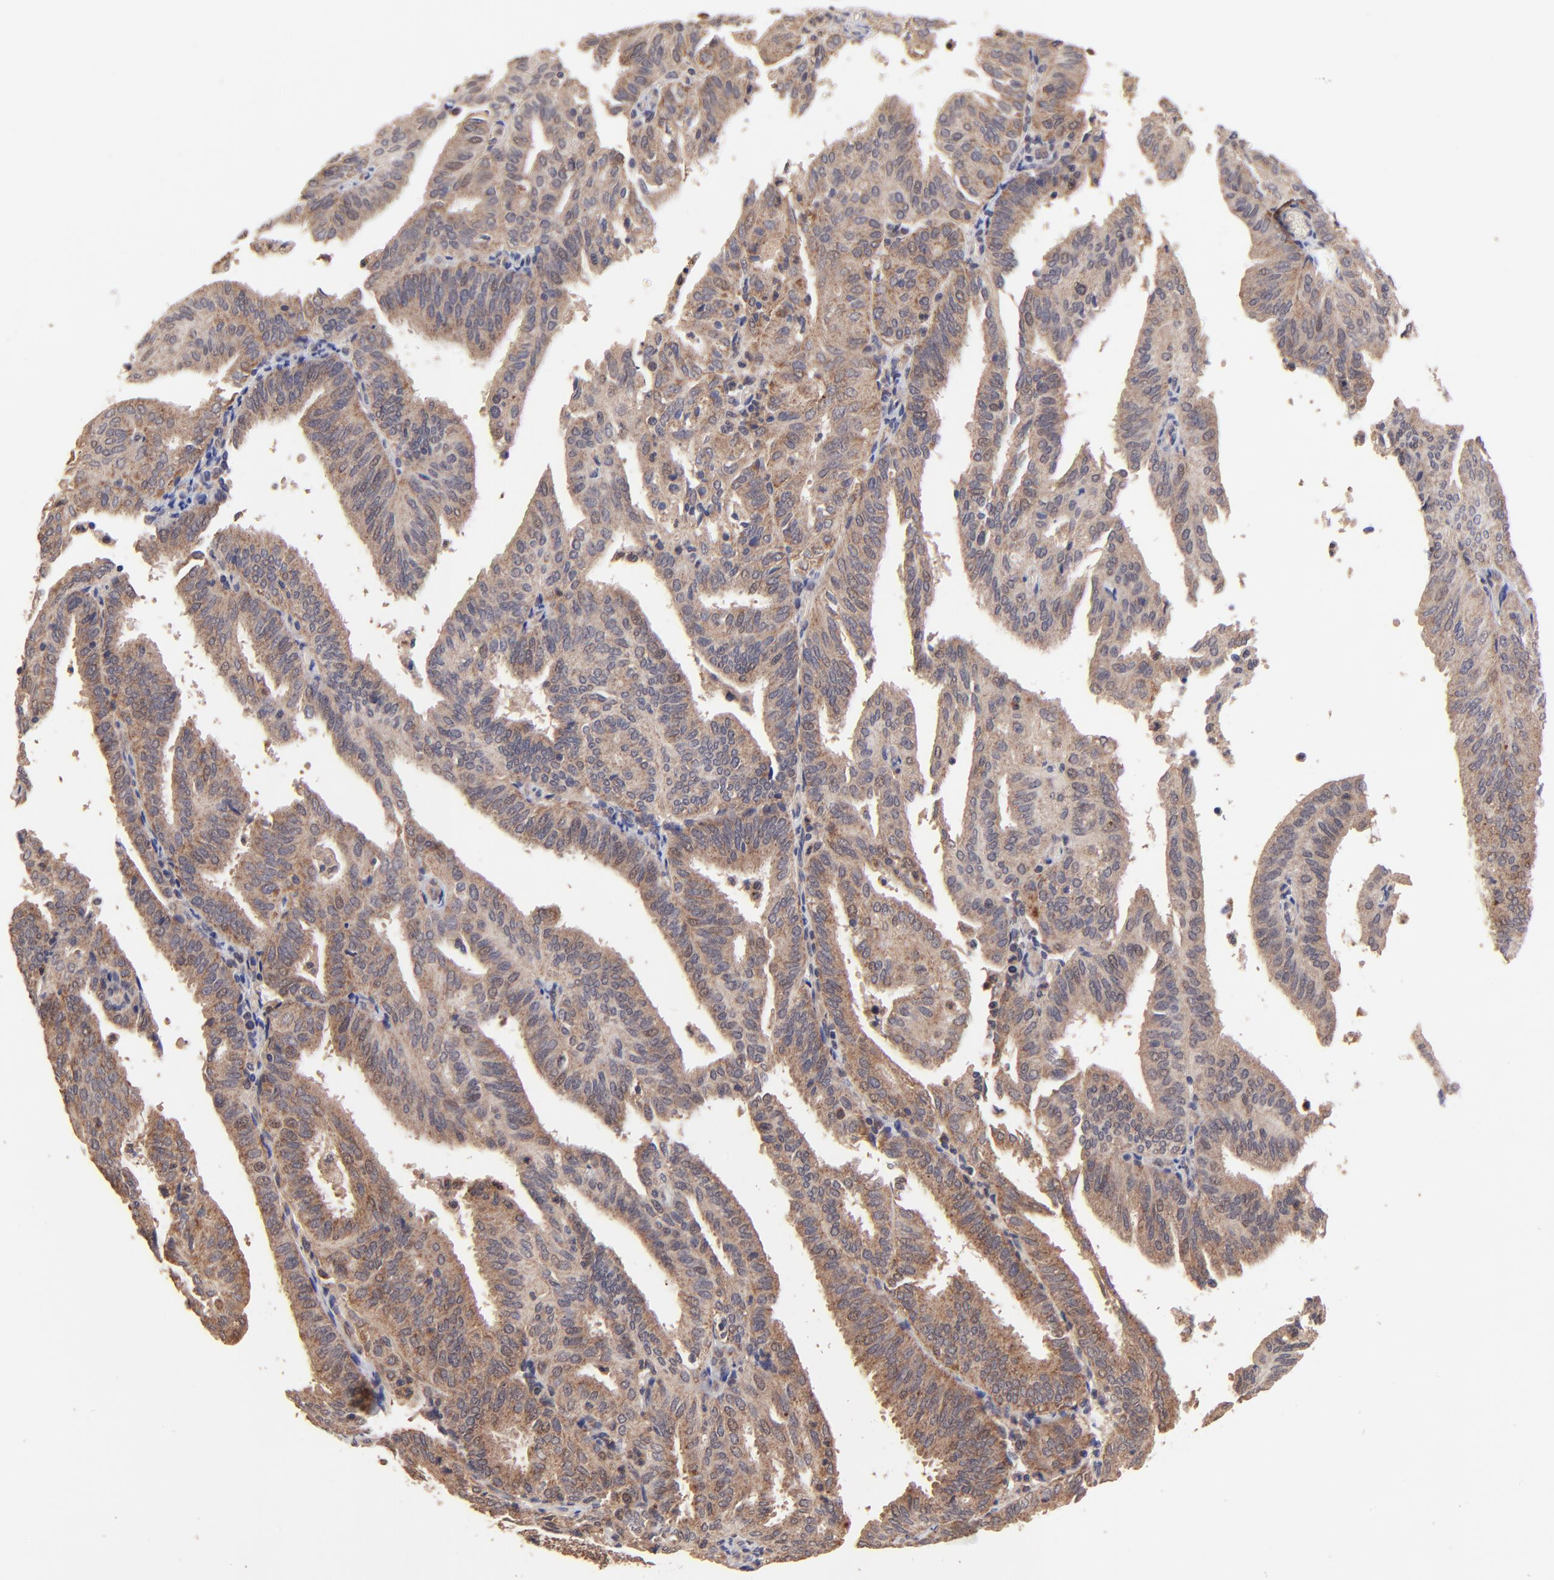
{"staining": {"intensity": "moderate", "quantity": ">75%", "location": "cytoplasmic/membranous"}, "tissue": "endometrial cancer", "cell_type": "Tumor cells", "image_type": "cancer", "snomed": [{"axis": "morphology", "description": "Adenocarcinoma, NOS"}, {"axis": "topography", "description": "Endometrium"}], "caption": "Protein expression analysis of adenocarcinoma (endometrial) reveals moderate cytoplasmic/membranous expression in approximately >75% of tumor cells.", "gene": "BAIAP2L2", "patient": {"sex": "female", "age": 59}}